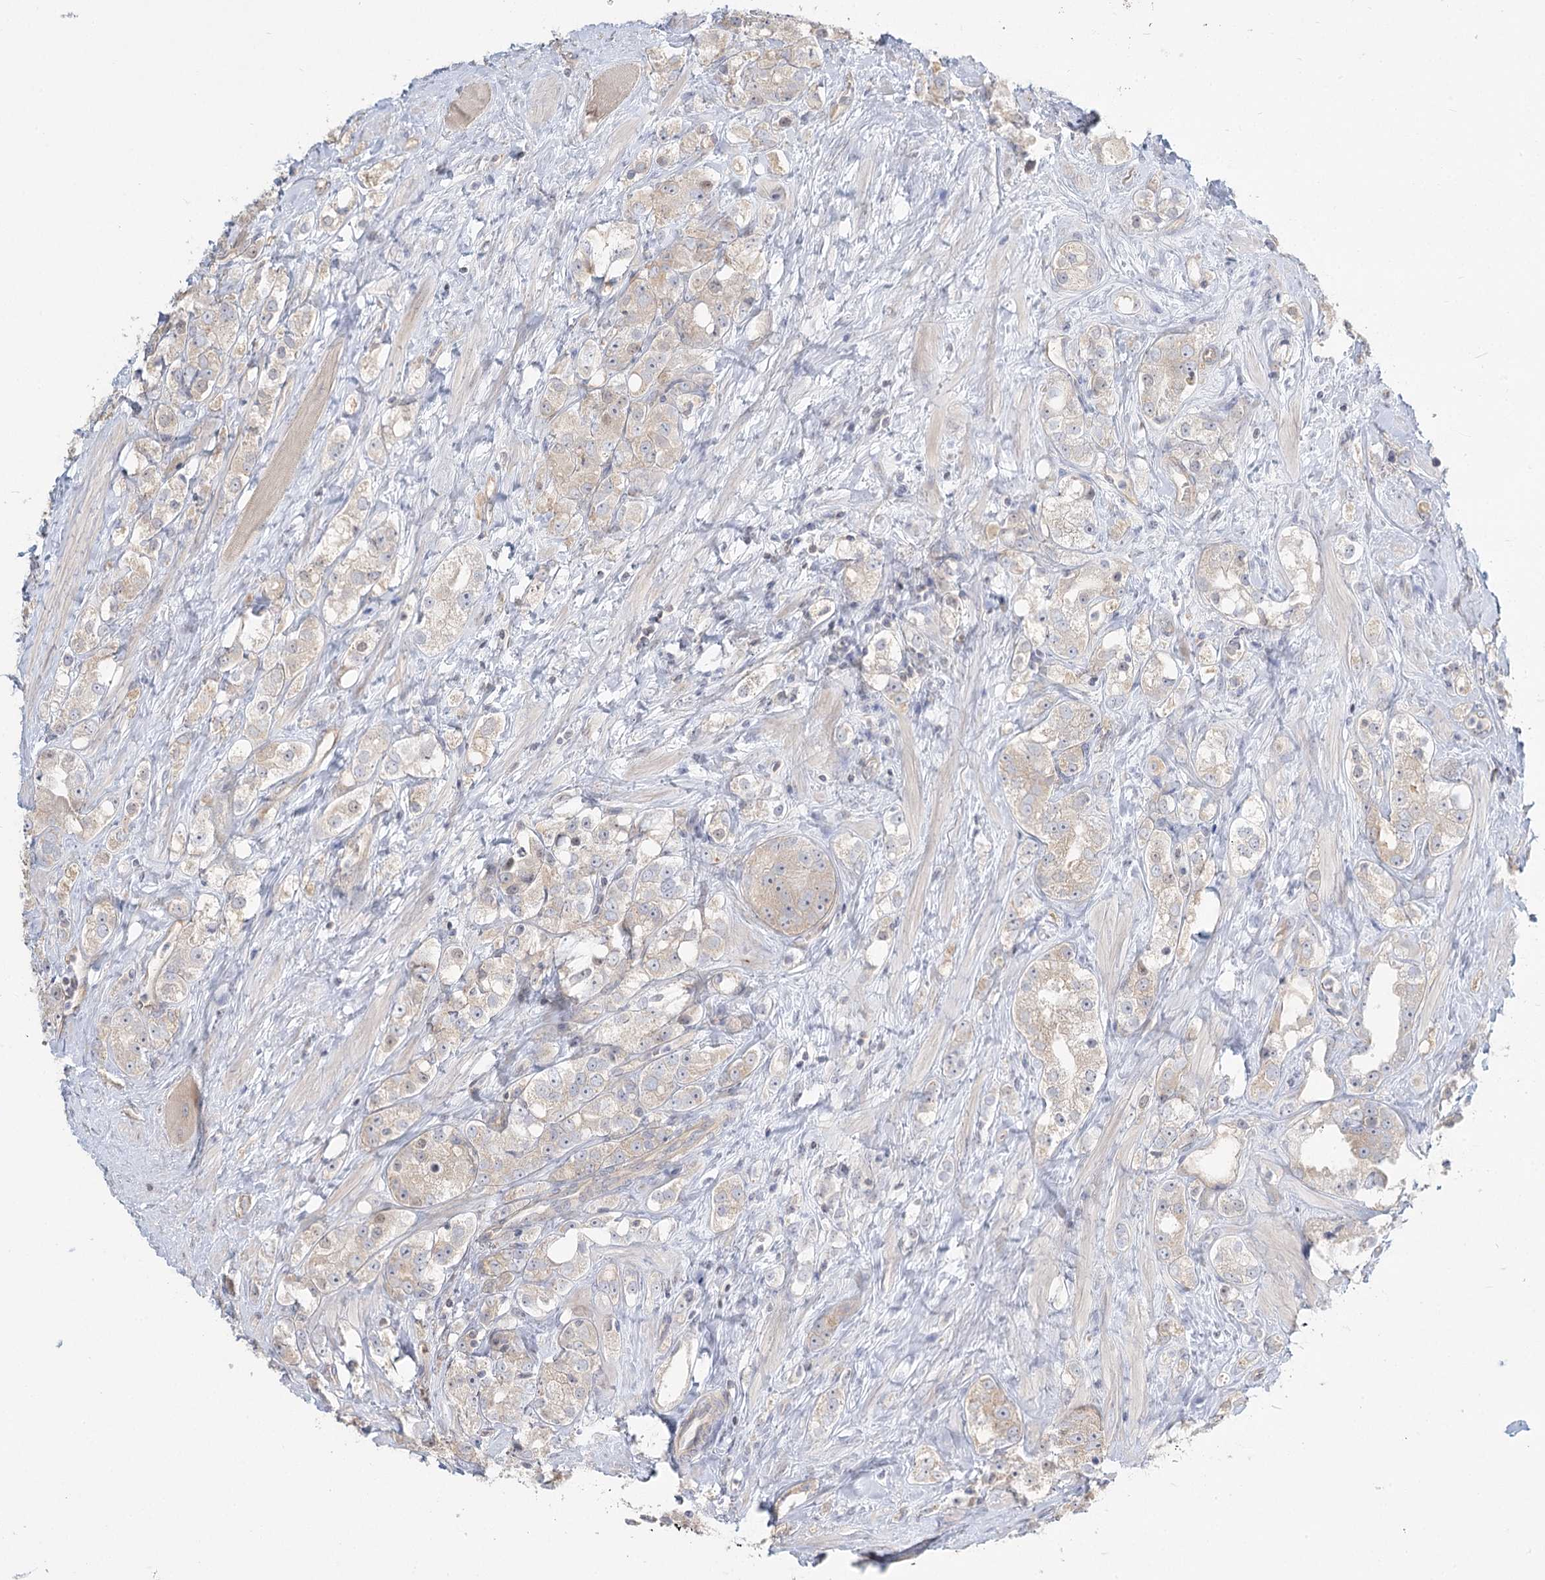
{"staining": {"intensity": "negative", "quantity": "none", "location": "none"}, "tissue": "prostate cancer", "cell_type": "Tumor cells", "image_type": "cancer", "snomed": [{"axis": "morphology", "description": "Adenocarcinoma, NOS"}, {"axis": "topography", "description": "Prostate"}], "caption": "Human prostate cancer (adenocarcinoma) stained for a protein using immunohistochemistry displays no staining in tumor cells.", "gene": "GUCY2C", "patient": {"sex": "male", "age": 79}}